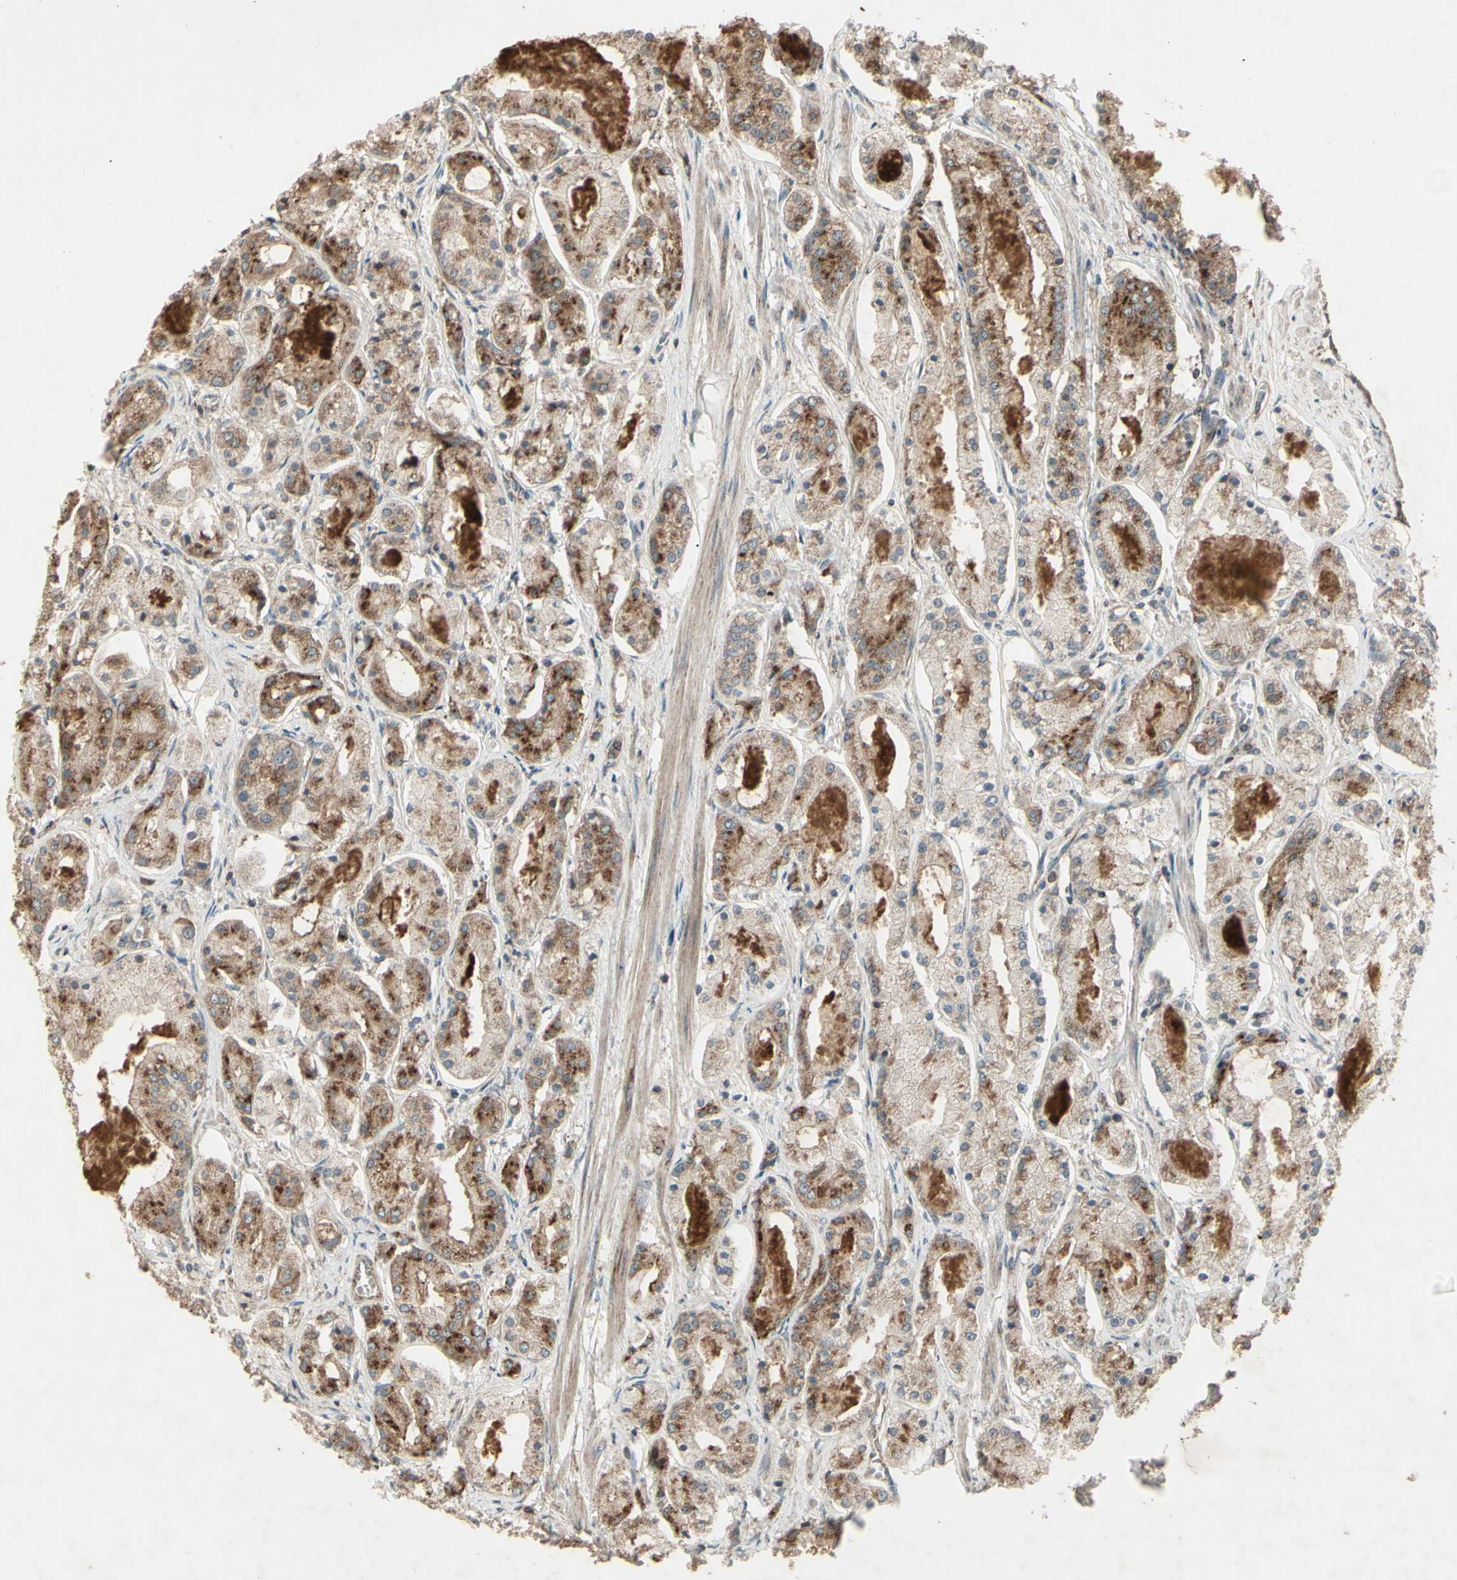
{"staining": {"intensity": "moderate", "quantity": ">75%", "location": "cytoplasmic/membranous"}, "tissue": "prostate cancer", "cell_type": "Tumor cells", "image_type": "cancer", "snomed": [{"axis": "morphology", "description": "Adenocarcinoma, High grade"}, {"axis": "topography", "description": "Prostate"}], "caption": "Immunohistochemical staining of prostate cancer shows moderate cytoplasmic/membranous protein staining in approximately >75% of tumor cells. Using DAB (3,3'-diaminobenzidine) (brown) and hematoxylin (blue) stains, captured at high magnification using brightfield microscopy.", "gene": "AP1G1", "patient": {"sex": "male", "age": 66}}